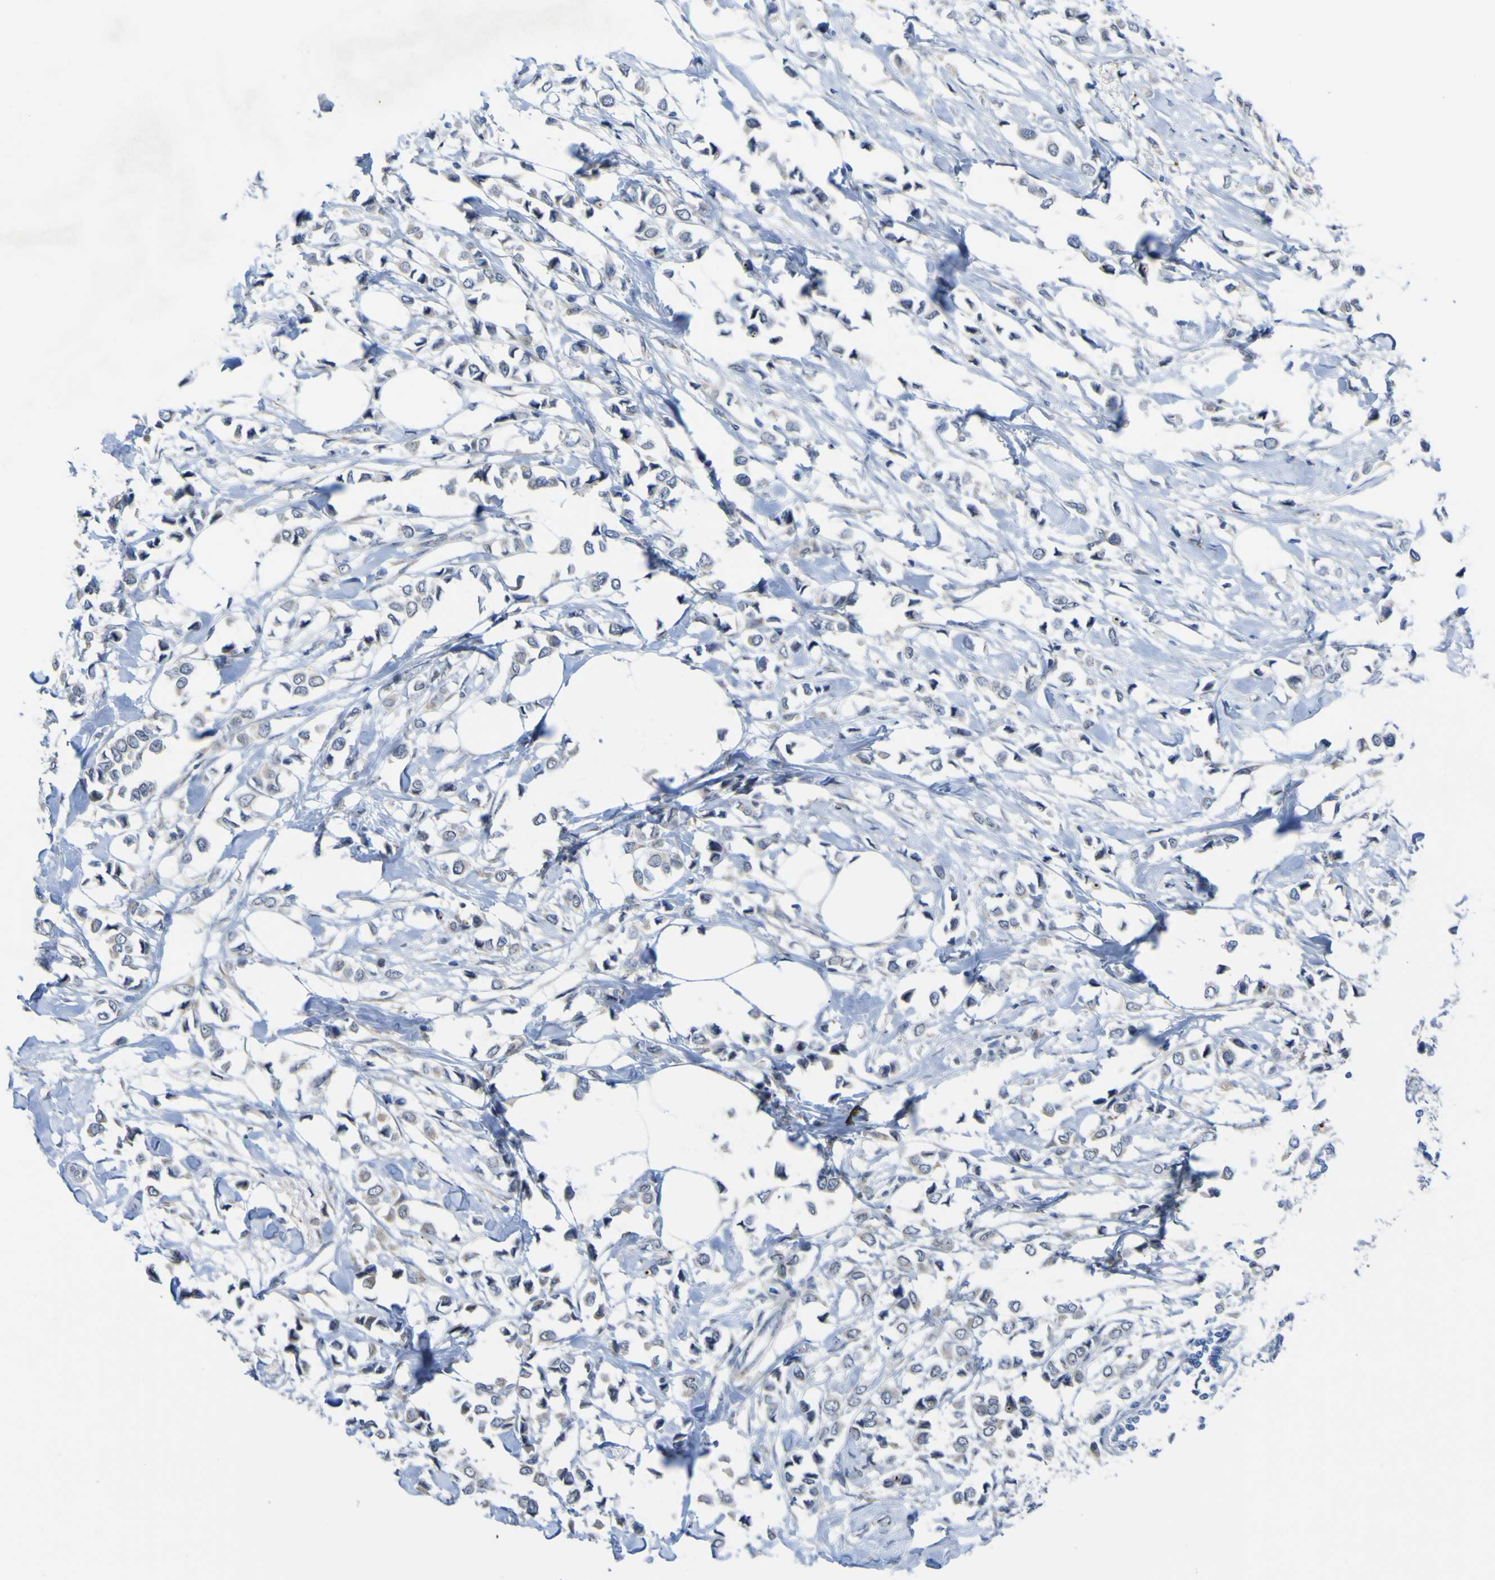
{"staining": {"intensity": "negative", "quantity": "none", "location": "none"}, "tissue": "breast cancer", "cell_type": "Tumor cells", "image_type": "cancer", "snomed": [{"axis": "morphology", "description": "Lobular carcinoma"}, {"axis": "topography", "description": "Breast"}], "caption": "There is no significant positivity in tumor cells of breast cancer.", "gene": "TNFRSF11A", "patient": {"sex": "female", "age": 51}}